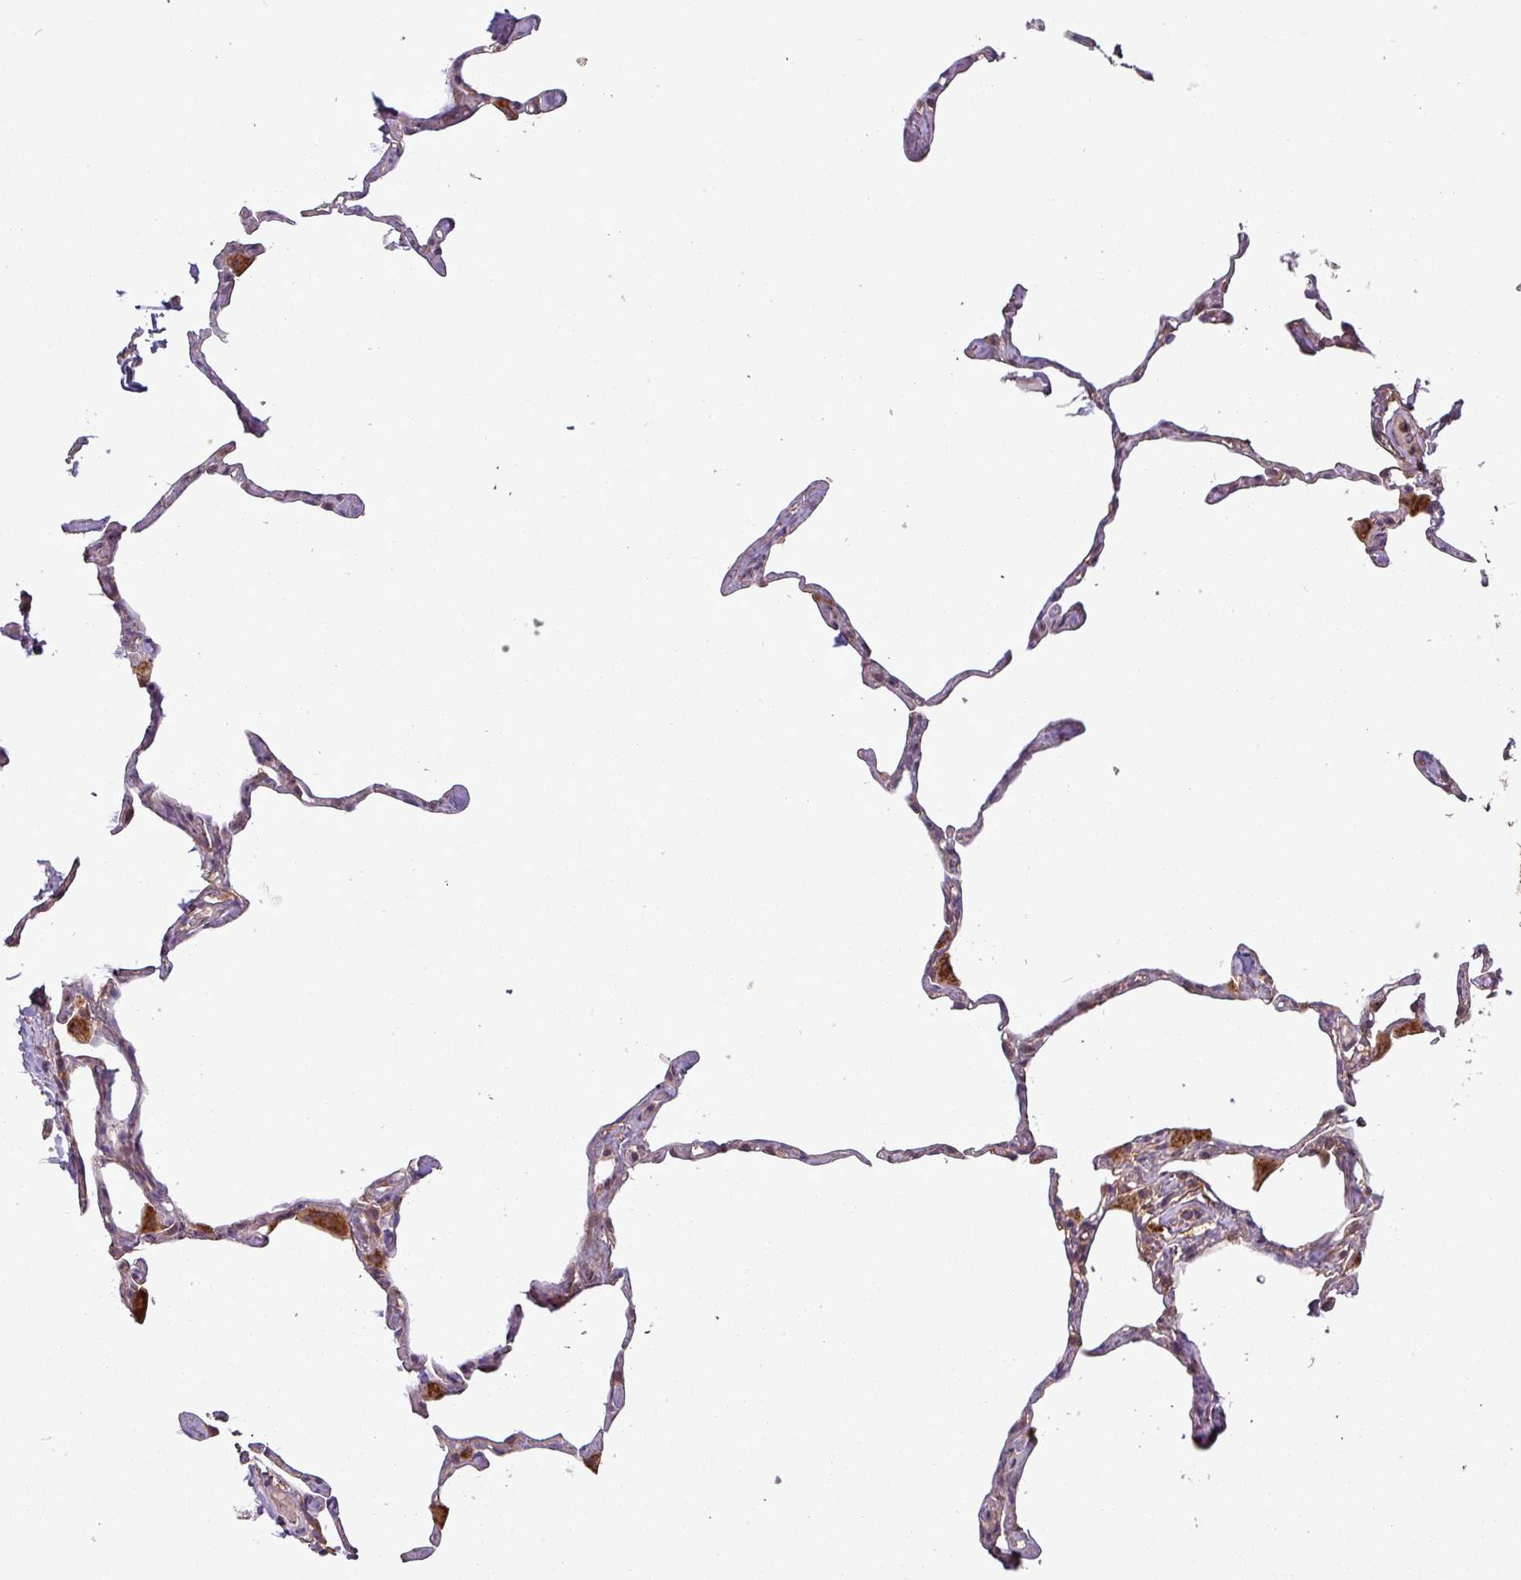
{"staining": {"intensity": "negative", "quantity": "none", "location": "none"}, "tissue": "lung", "cell_type": "Alveolar cells", "image_type": "normal", "snomed": [{"axis": "morphology", "description": "Normal tissue, NOS"}, {"axis": "topography", "description": "Lung"}], "caption": "Lung stained for a protein using IHC reveals no positivity alveolar cells.", "gene": "NT5C3A", "patient": {"sex": "male", "age": 65}}